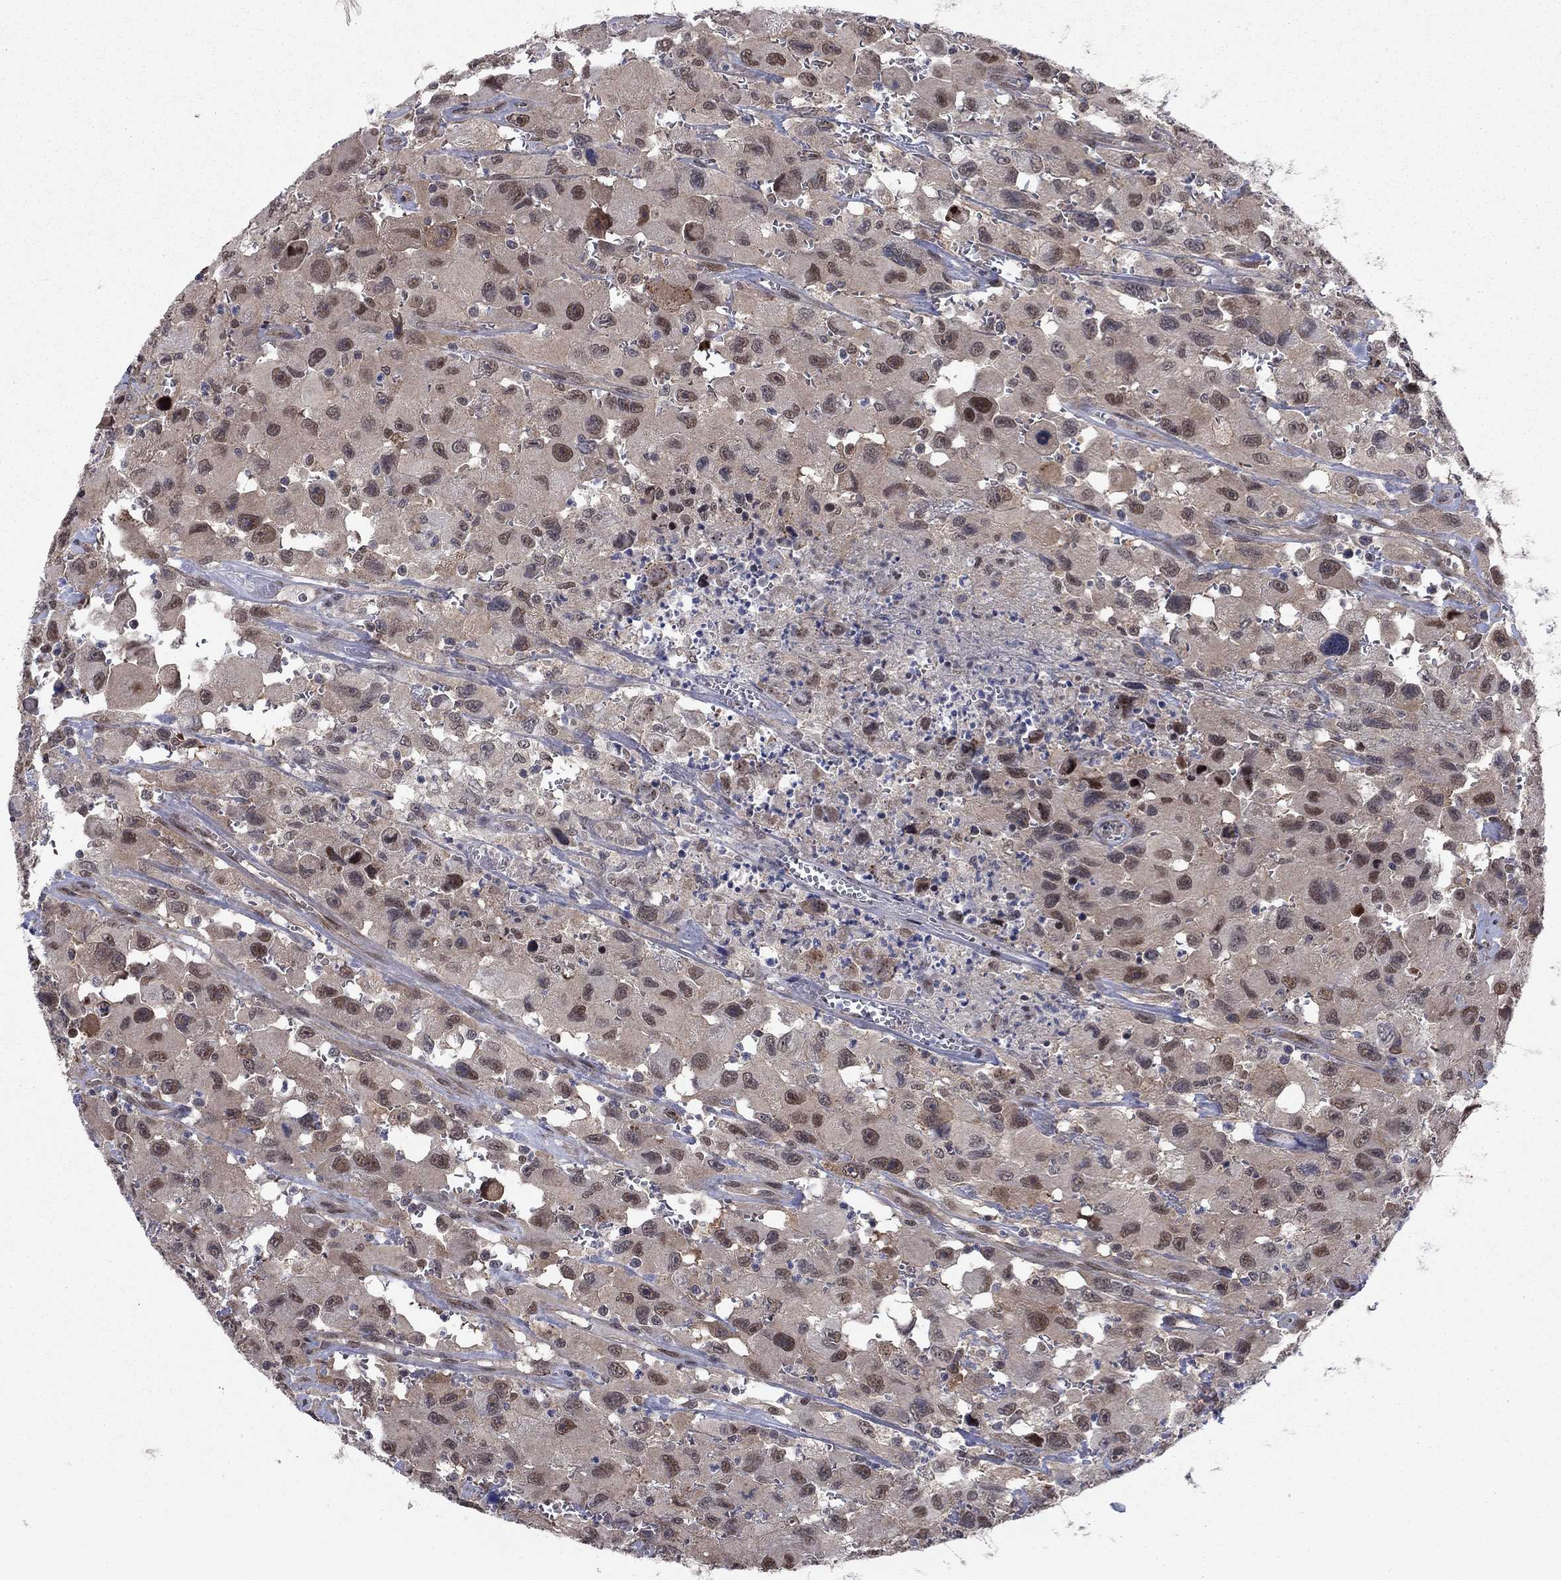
{"staining": {"intensity": "moderate", "quantity": "<25%", "location": "nuclear"}, "tissue": "head and neck cancer", "cell_type": "Tumor cells", "image_type": "cancer", "snomed": [{"axis": "morphology", "description": "Squamous cell carcinoma, NOS"}, {"axis": "morphology", "description": "Squamous cell carcinoma, metastatic, NOS"}, {"axis": "topography", "description": "Oral tissue"}, {"axis": "topography", "description": "Head-Neck"}], "caption": "Human squamous cell carcinoma (head and neck) stained with a brown dye reveals moderate nuclear positive positivity in approximately <25% of tumor cells.", "gene": "PSMC1", "patient": {"sex": "female", "age": 85}}